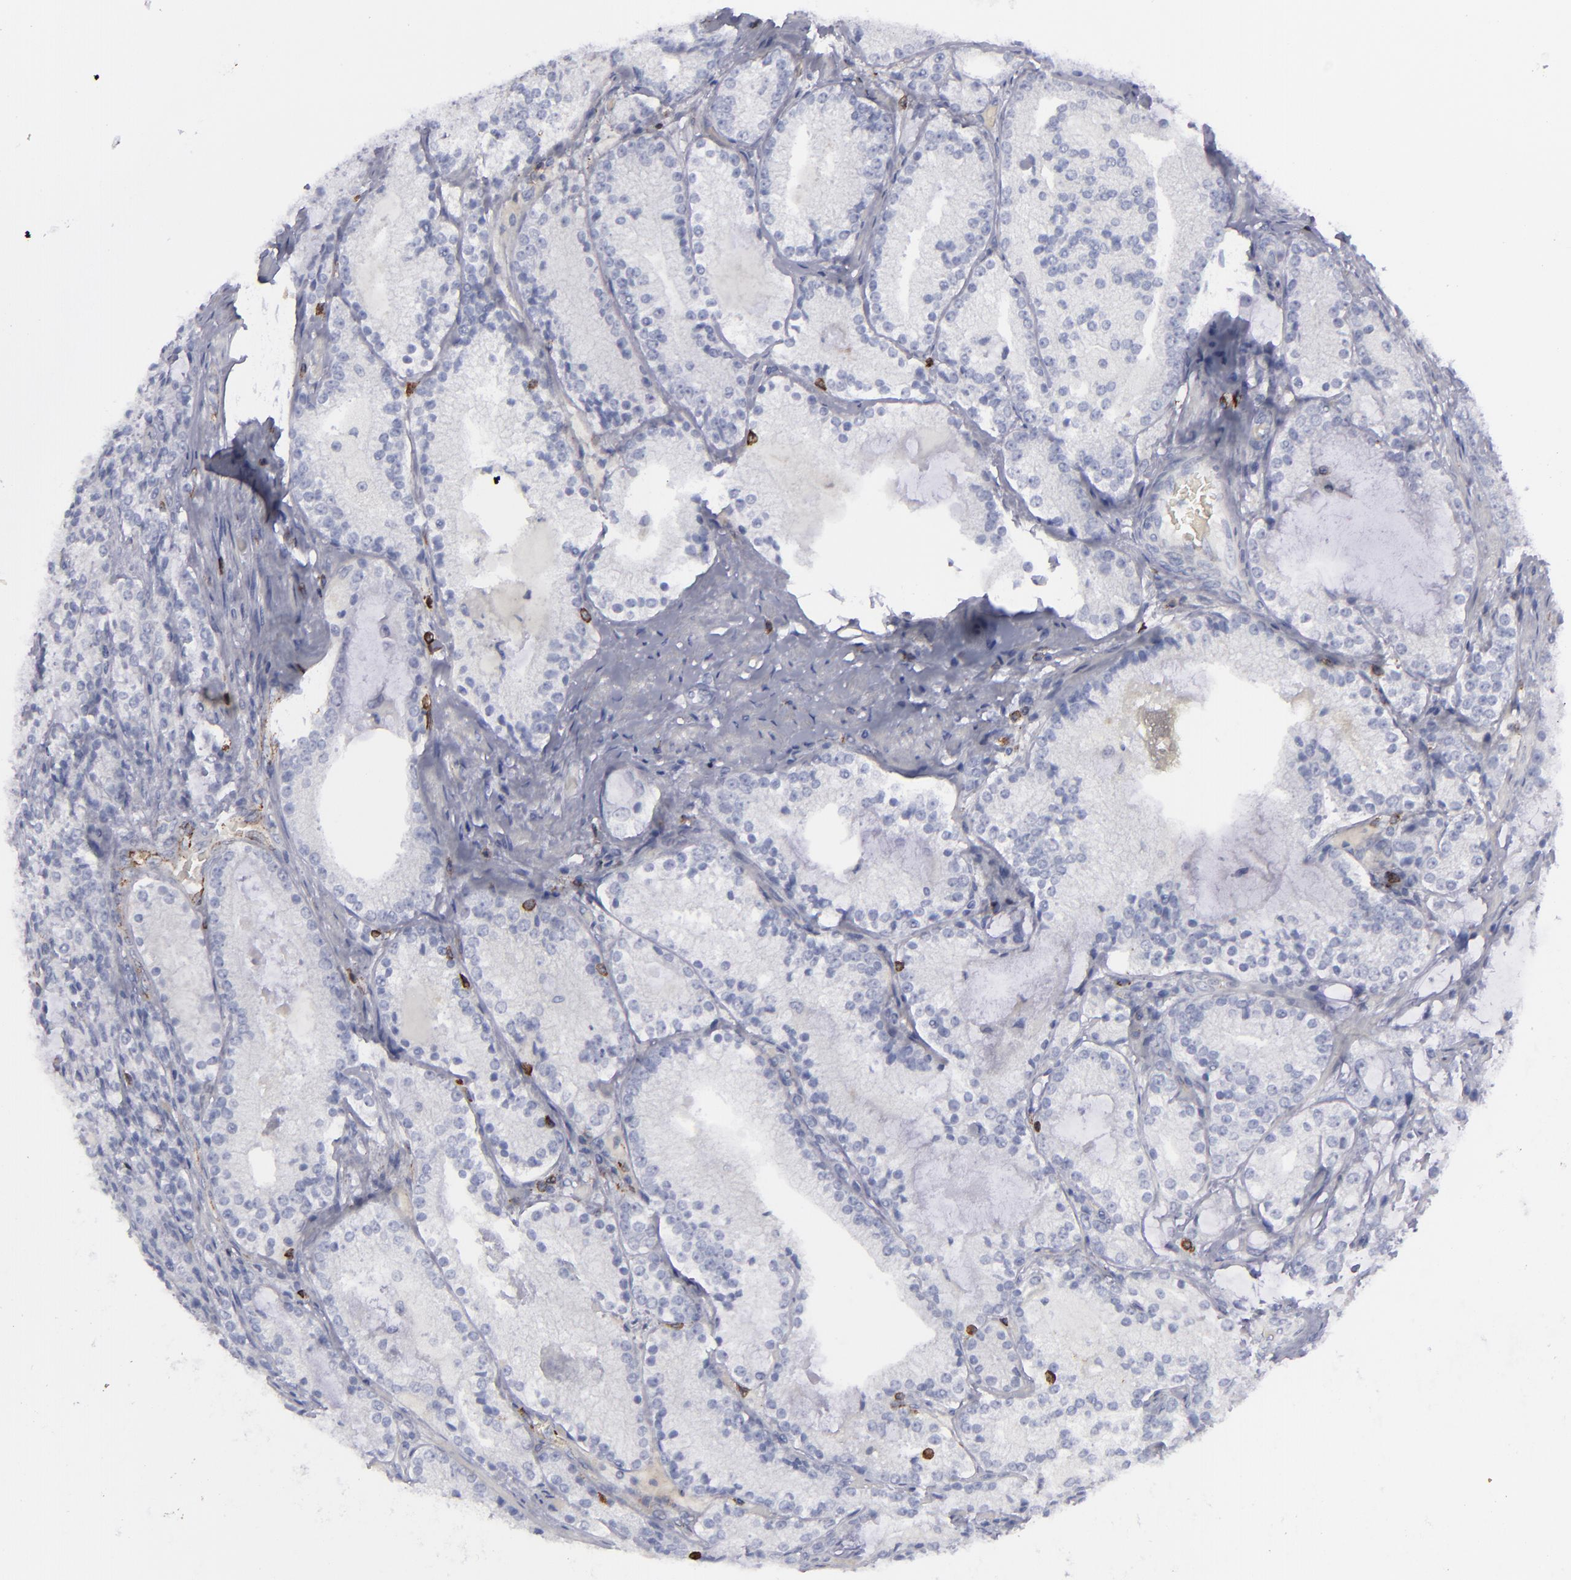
{"staining": {"intensity": "negative", "quantity": "none", "location": "none"}, "tissue": "prostate cancer", "cell_type": "Tumor cells", "image_type": "cancer", "snomed": [{"axis": "morphology", "description": "Adenocarcinoma, High grade"}, {"axis": "topography", "description": "Prostate"}], "caption": "A high-resolution histopathology image shows immunohistochemistry (IHC) staining of prostate cancer, which displays no significant expression in tumor cells.", "gene": "CD27", "patient": {"sex": "male", "age": 63}}